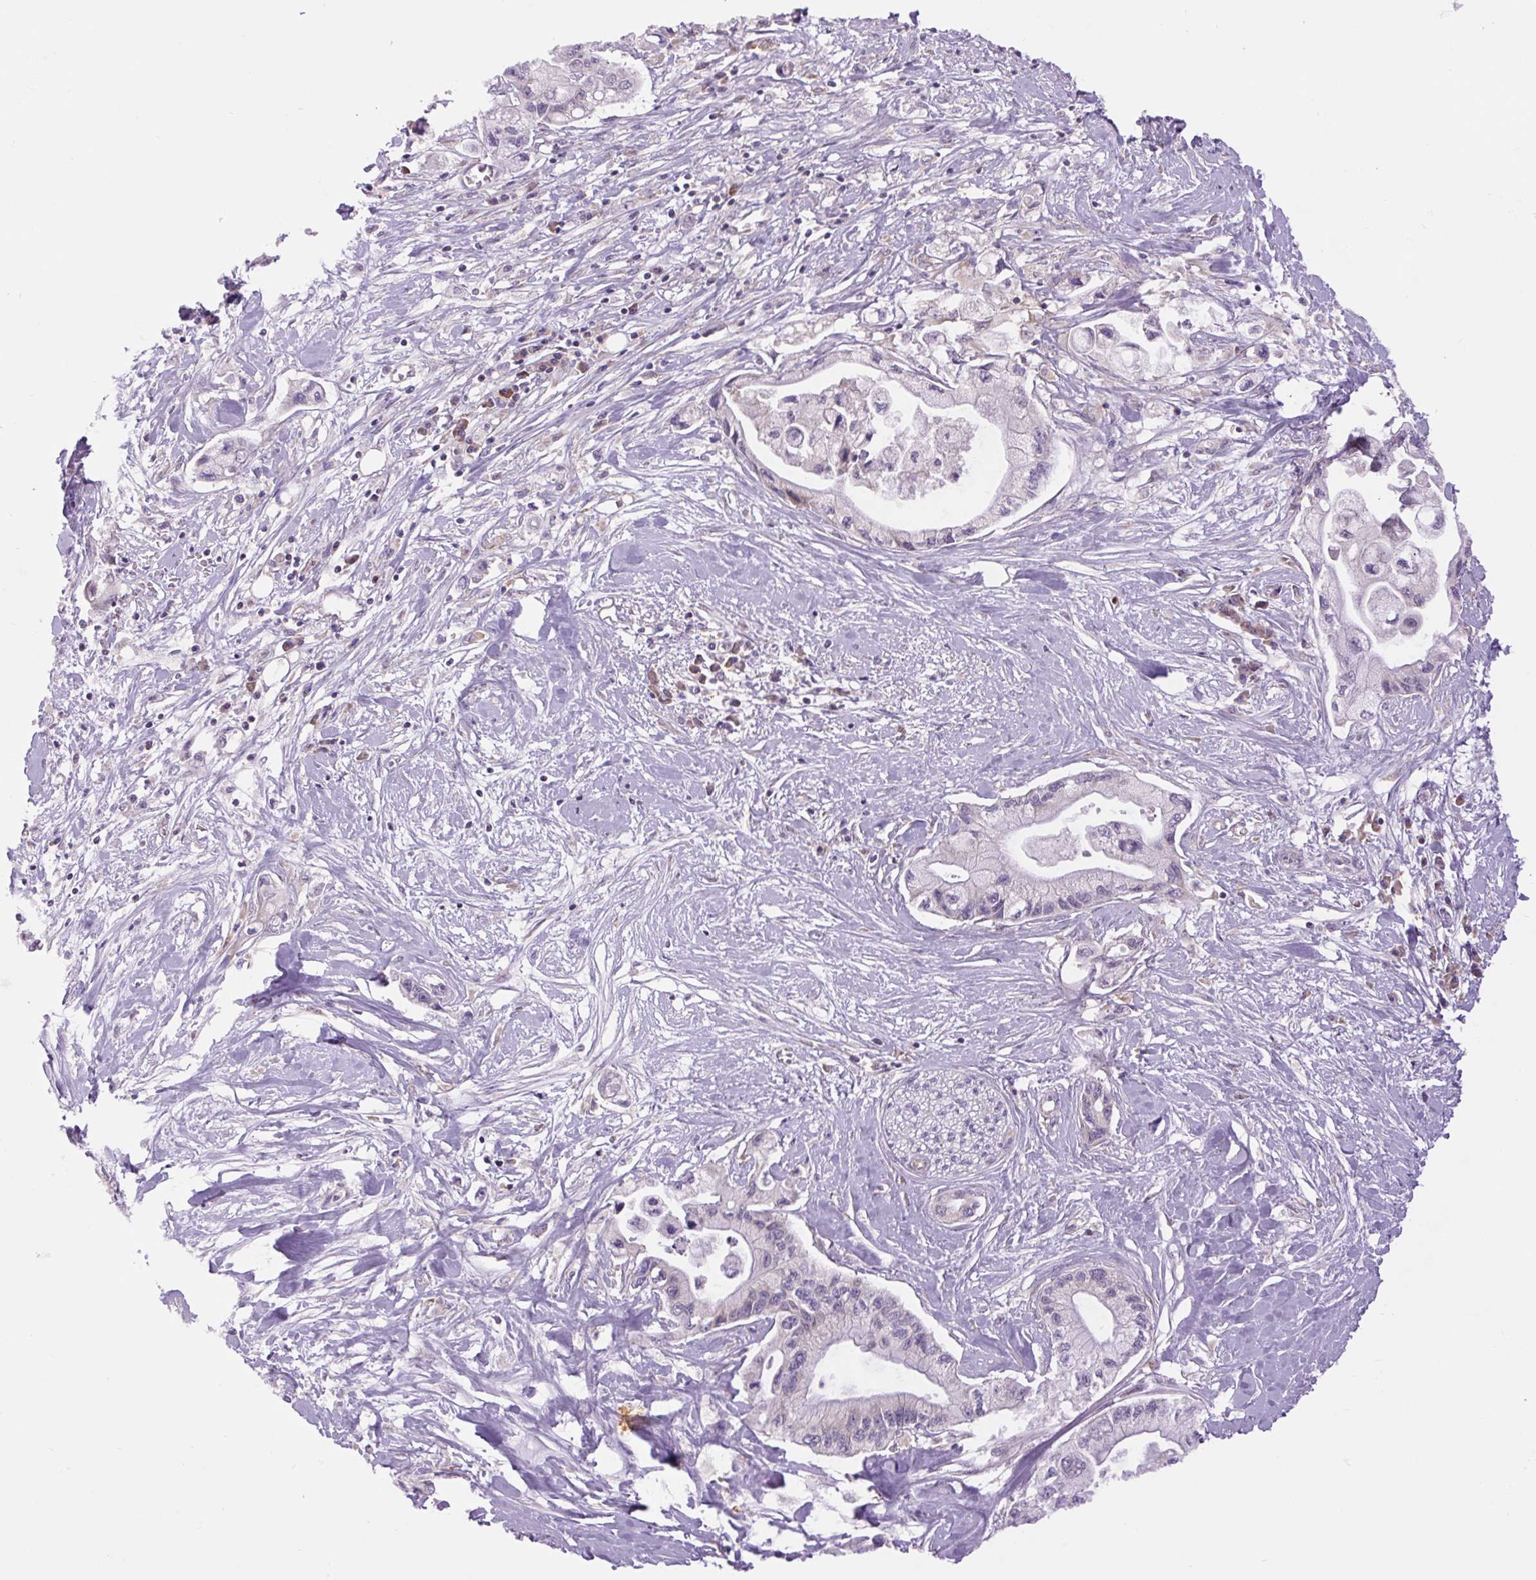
{"staining": {"intensity": "negative", "quantity": "none", "location": "none"}, "tissue": "pancreatic cancer", "cell_type": "Tumor cells", "image_type": "cancer", "snomed": [{"axis": "morphology", "description": "Adenocarcinoma, NOS"}, {"axis": "topography", "description": "Pancreas"}], "caption": "The photomicrograph shows no staining of tumor cells in adenocarcinoma (pancreatic).", "gene": "MINK1", "patient": {"sex": "male", "age": 61}}